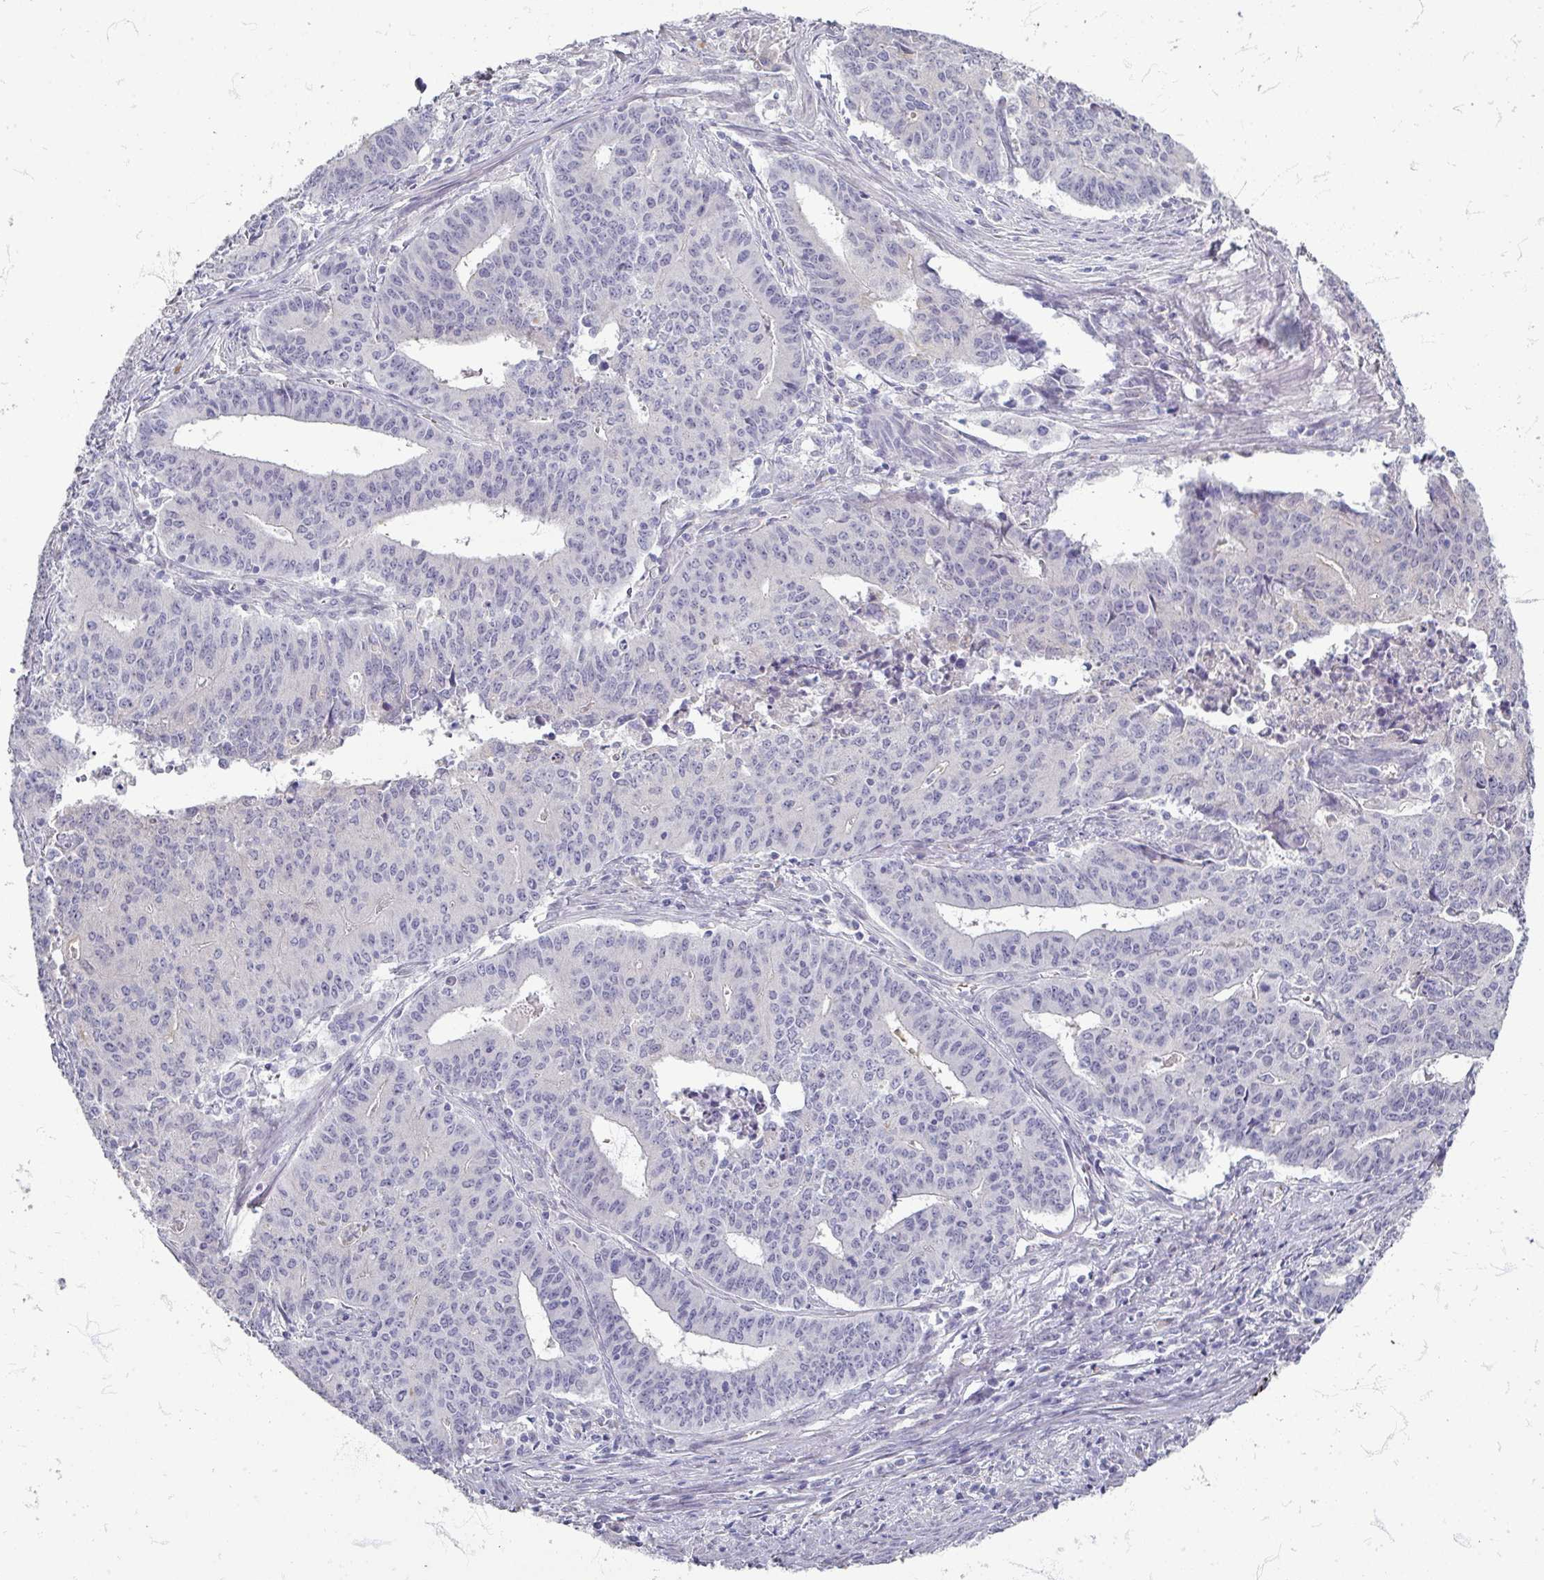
{"staining": {"intensity": "negative", "quantity": "none", "location": "none"}, "tissue": "endometrial cancer", "cell_type": "Tumor cells", "image_type": "cancer", "snomed": [{"axis": "morphology", "description": "Adenocarcinoma, NOS"}, {"axis": "topography", "description": "Endometrium"}], "caption": "IHC photomicrograph of endometrial adenocarcinoma stained for a protein (brown), which demonstrates no staining in tumor cells. (IHC, brightfield microscopy, high magnification).", "gene": "ZNF878", "patient": {"sex": "female", "age": 59}}